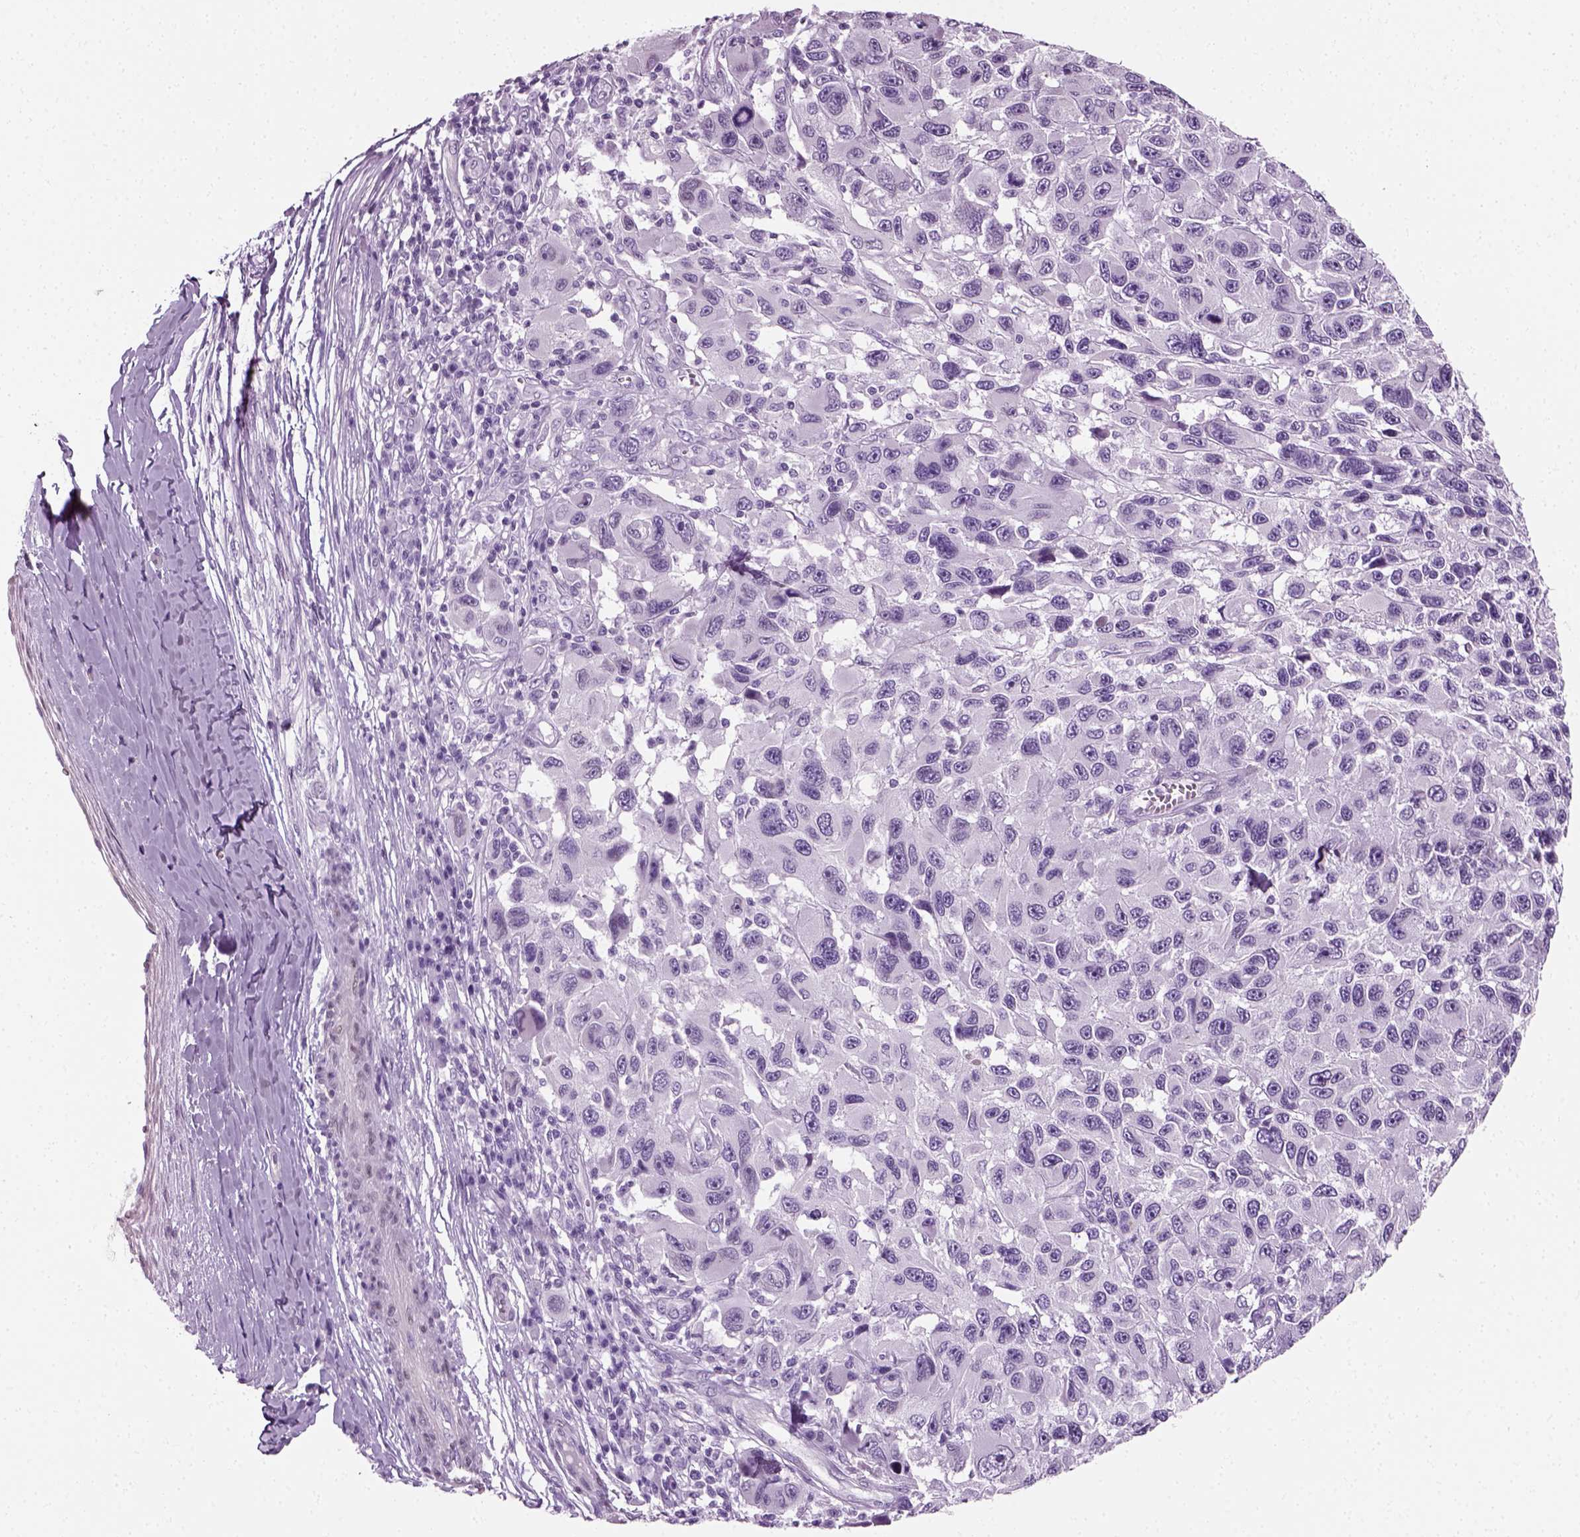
{"staining": {"intensity": "negative", "quantity": "none", "location": "none"}, "tissue": "melanoma", "cell_type": "Tumor cells", "image_type": "cancer", "snomed": [{"axis": "morphology", "description": "Malignant melanoma, NOS"}, {"axis": "topography", "description": "Skin"}], "caption": "Micrograph shows no significant protein expression in tumor cells of malignant melanoma.", "gene": "SPATA31E1", "patient": {"sex": "male", "age": 53}}